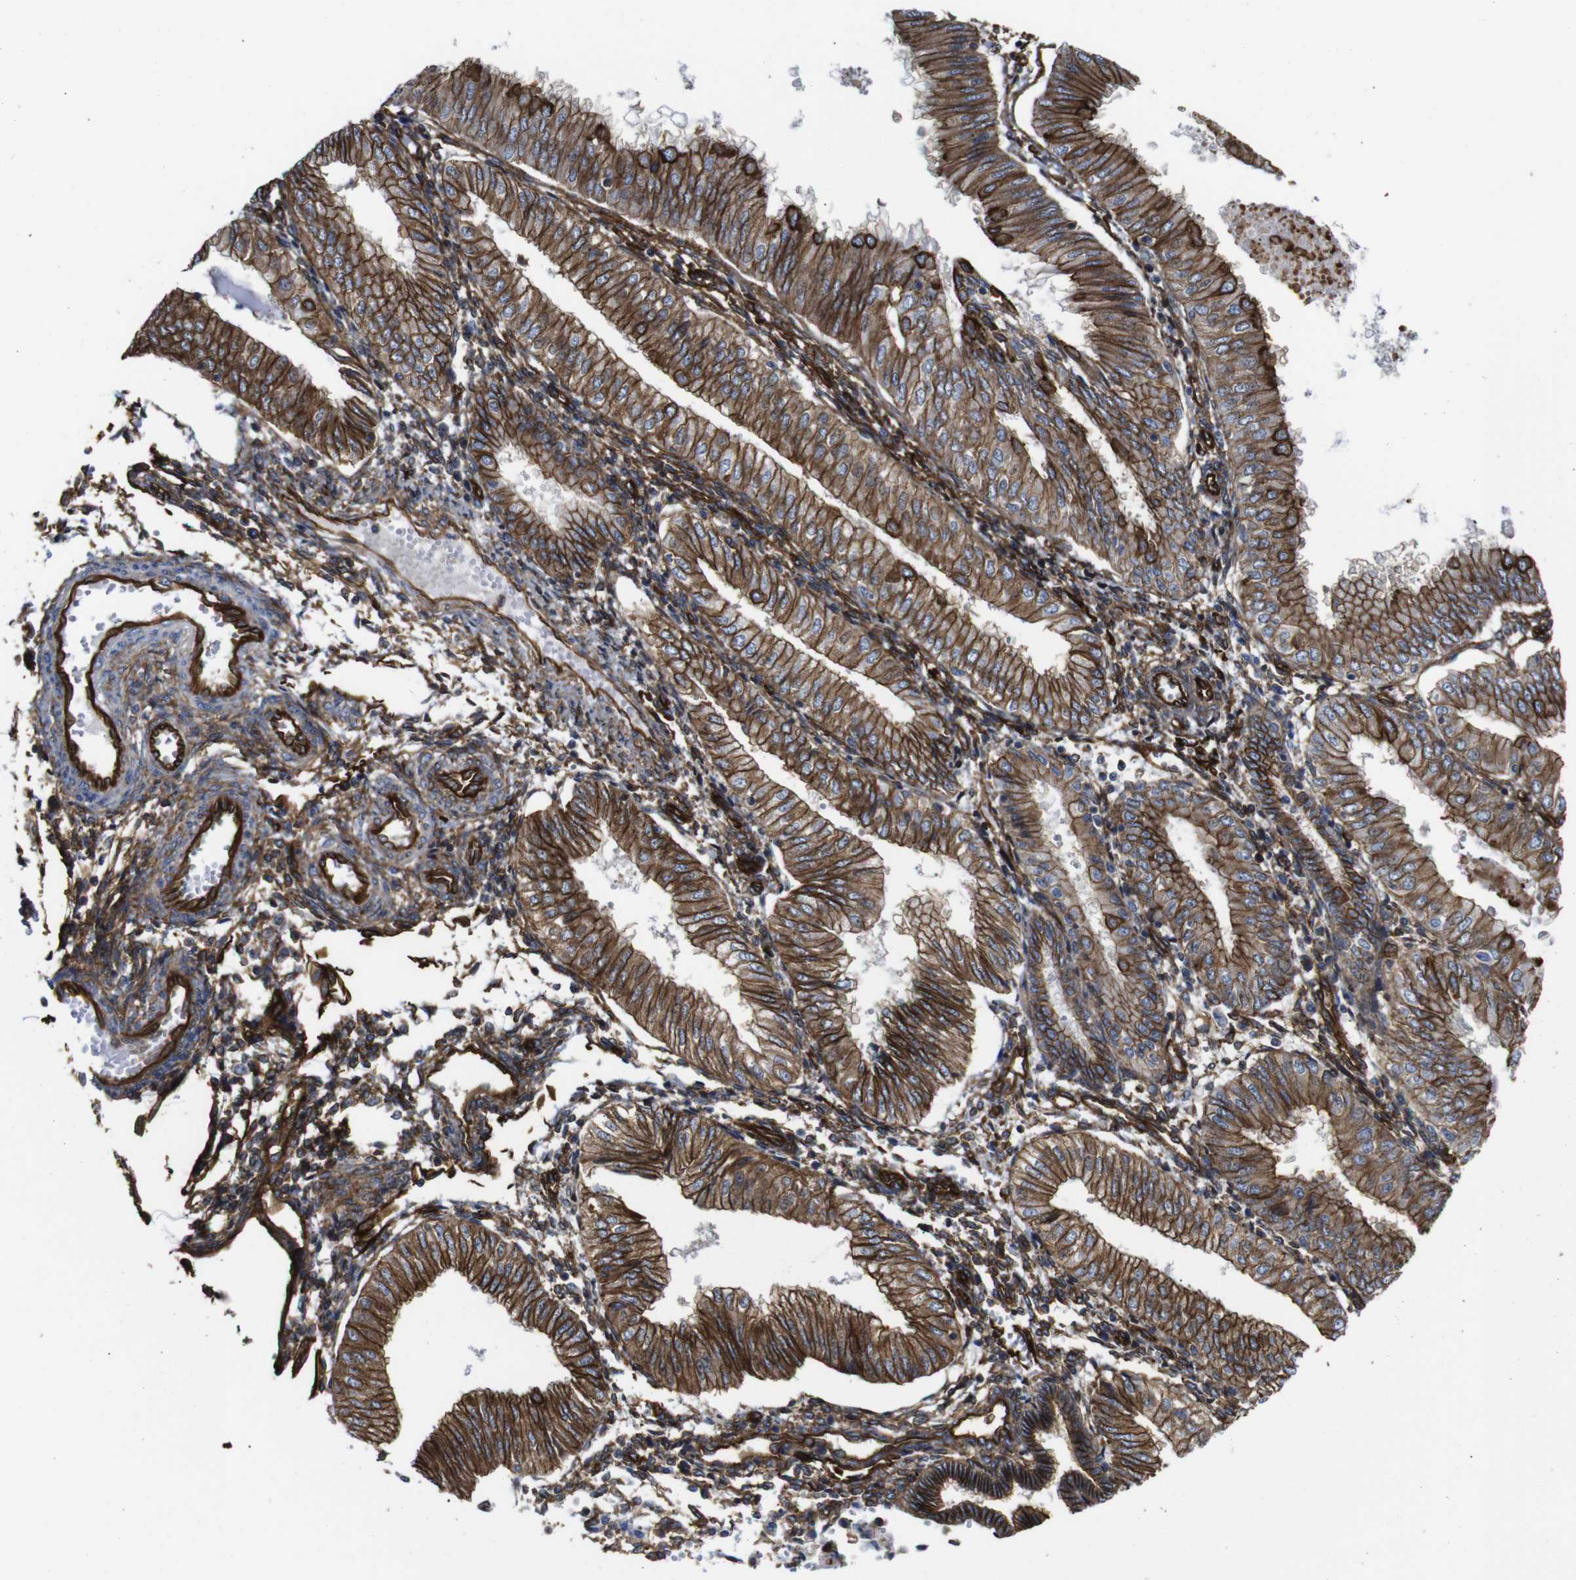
{"staining": {"intensity": "moderate", "quantity": ">75%", "location": "cytoplasmic/membranous"}, "tissue": "endometrial cancer", "cell_type": "Tumor cells", "image_type": "cancer", "snomed": [{"axis": "morphology", "description": "Adenocarcinoma, NOS"}, {"axis": "topography", "description": "Endometrium"}], "caption": "Endometrial cancer stained with IHC displays moderate cytoplasmic/membranous positivity in approximately >75% of tumor cells.", "gene": "SPTBN1", "patient": {"sex": "female", "age": 53}}